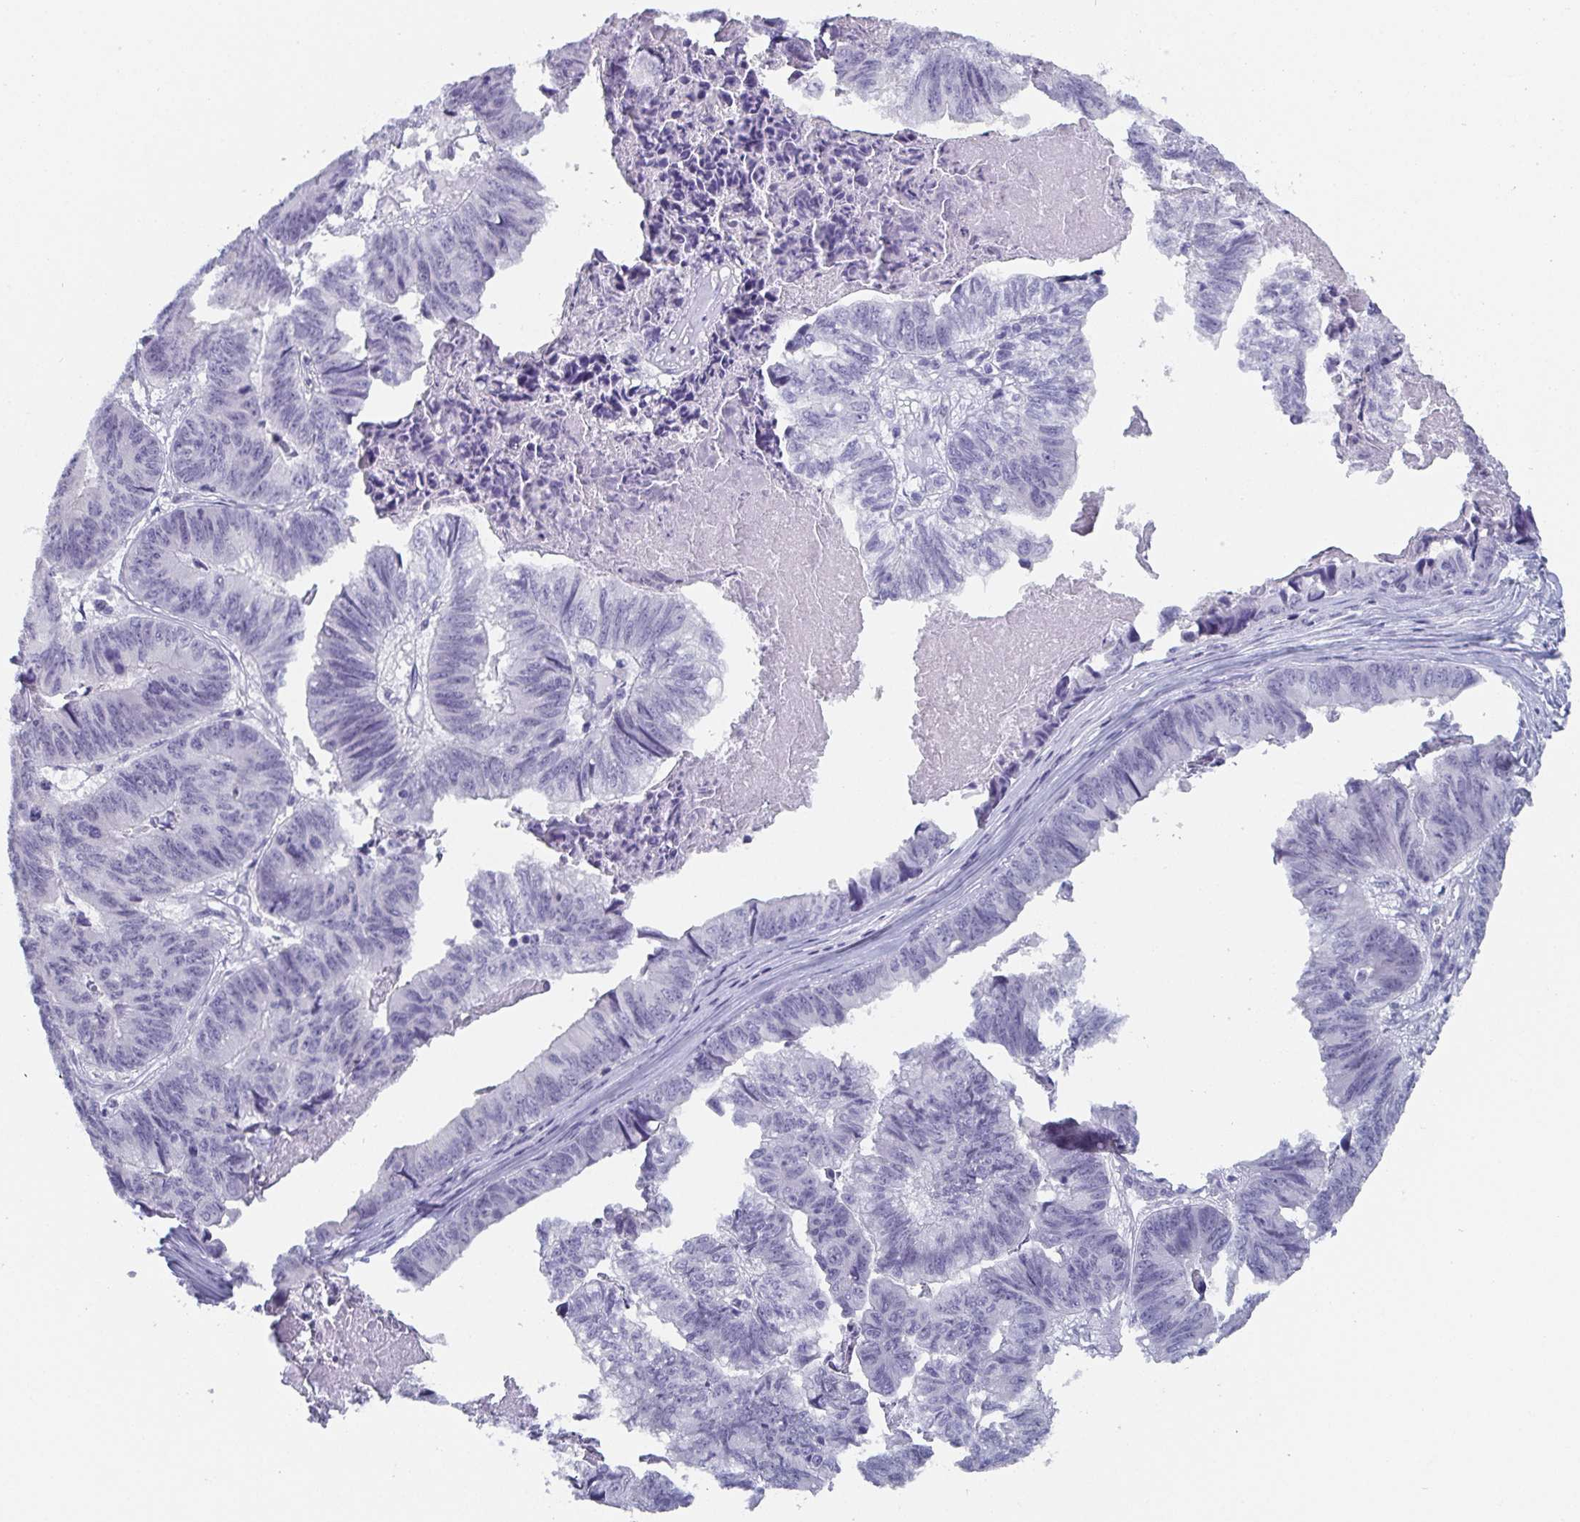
{"staining": {"intensity": "negative", "quantity": "none", "location": "none"}, "tissue": "stomach cancer", "cell_type": "Tumor cells", "image_type": "cancer", "snomed": [{"axis": "morphology", "description": "Adenocarcinoma, NOS"}, {"axis": "topography", "description": "Stomach, lower"}], "caption": "A micrograph of stomach cancer (adenocarcinoma) stained for a protein displays no brown staining in tumor cells. Brightfield microscopy of IHC stained with DAB (brown) and hematoxylin (blue), captured at high magnification.", "gene": "DYDC2", "patient": {"sex": "male", "age": 77}}